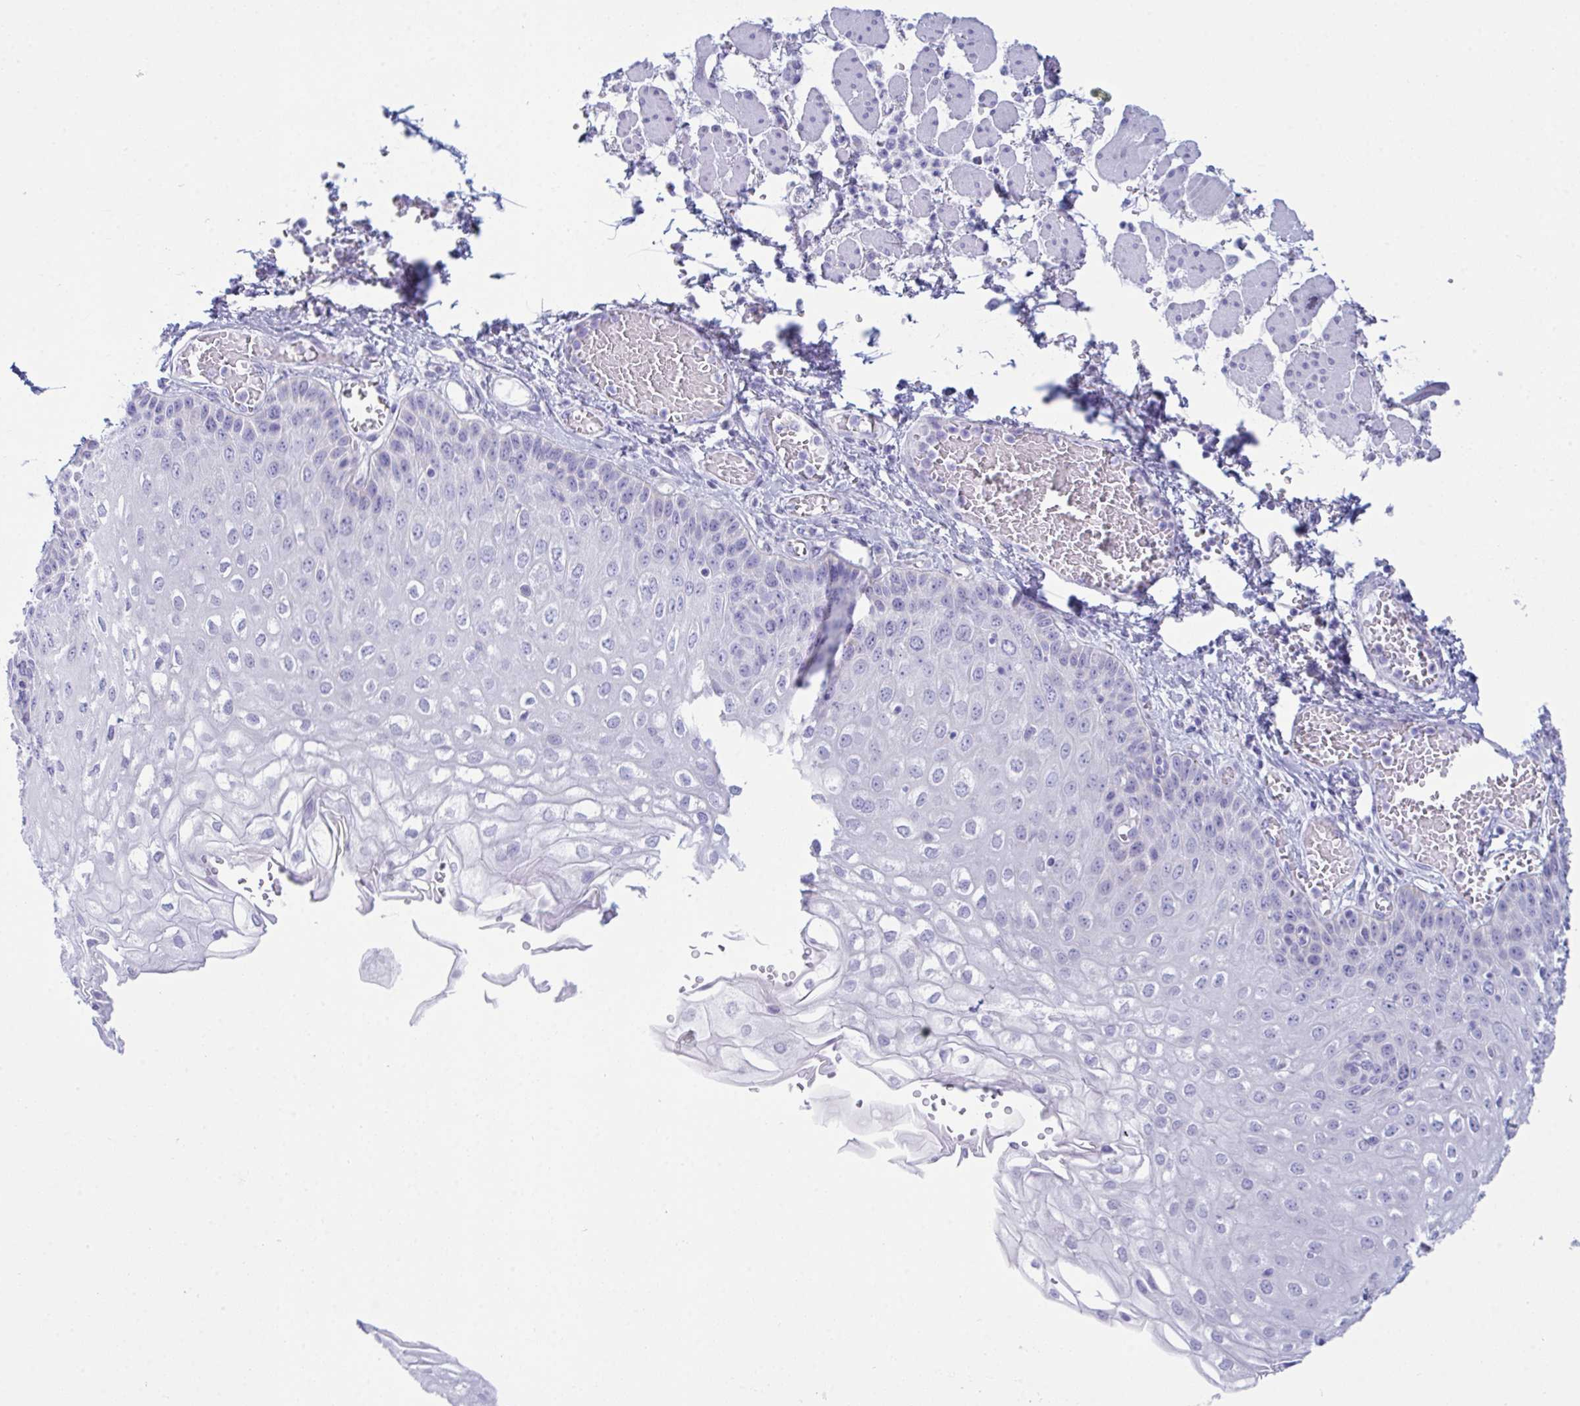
{"staining": {"intensity": "negative", "quantity": "none", "location": "none"}, "tissue": "esophagus", "cell_type": "Squamous epithelial cells", "image_type": "normal", "snomed": [{"axis": "morphology", "description": "Normal tissue, NOS"}, {"axis": "morphology", "description": "Adenocarcinoma, NOS"}, {"axis": "topography", "description": "Esophagus"}], "caption": "Benign esophagus was stained to show a protein in brown. There is no significant staining in squamous epithelial cells. Brightfield microscopy of IHC stained with DAB (brown) and hematoxylin (blue), captured at high magnification.", "gene": "BBS1", "patient": {"sex": "male", "age": 81}}